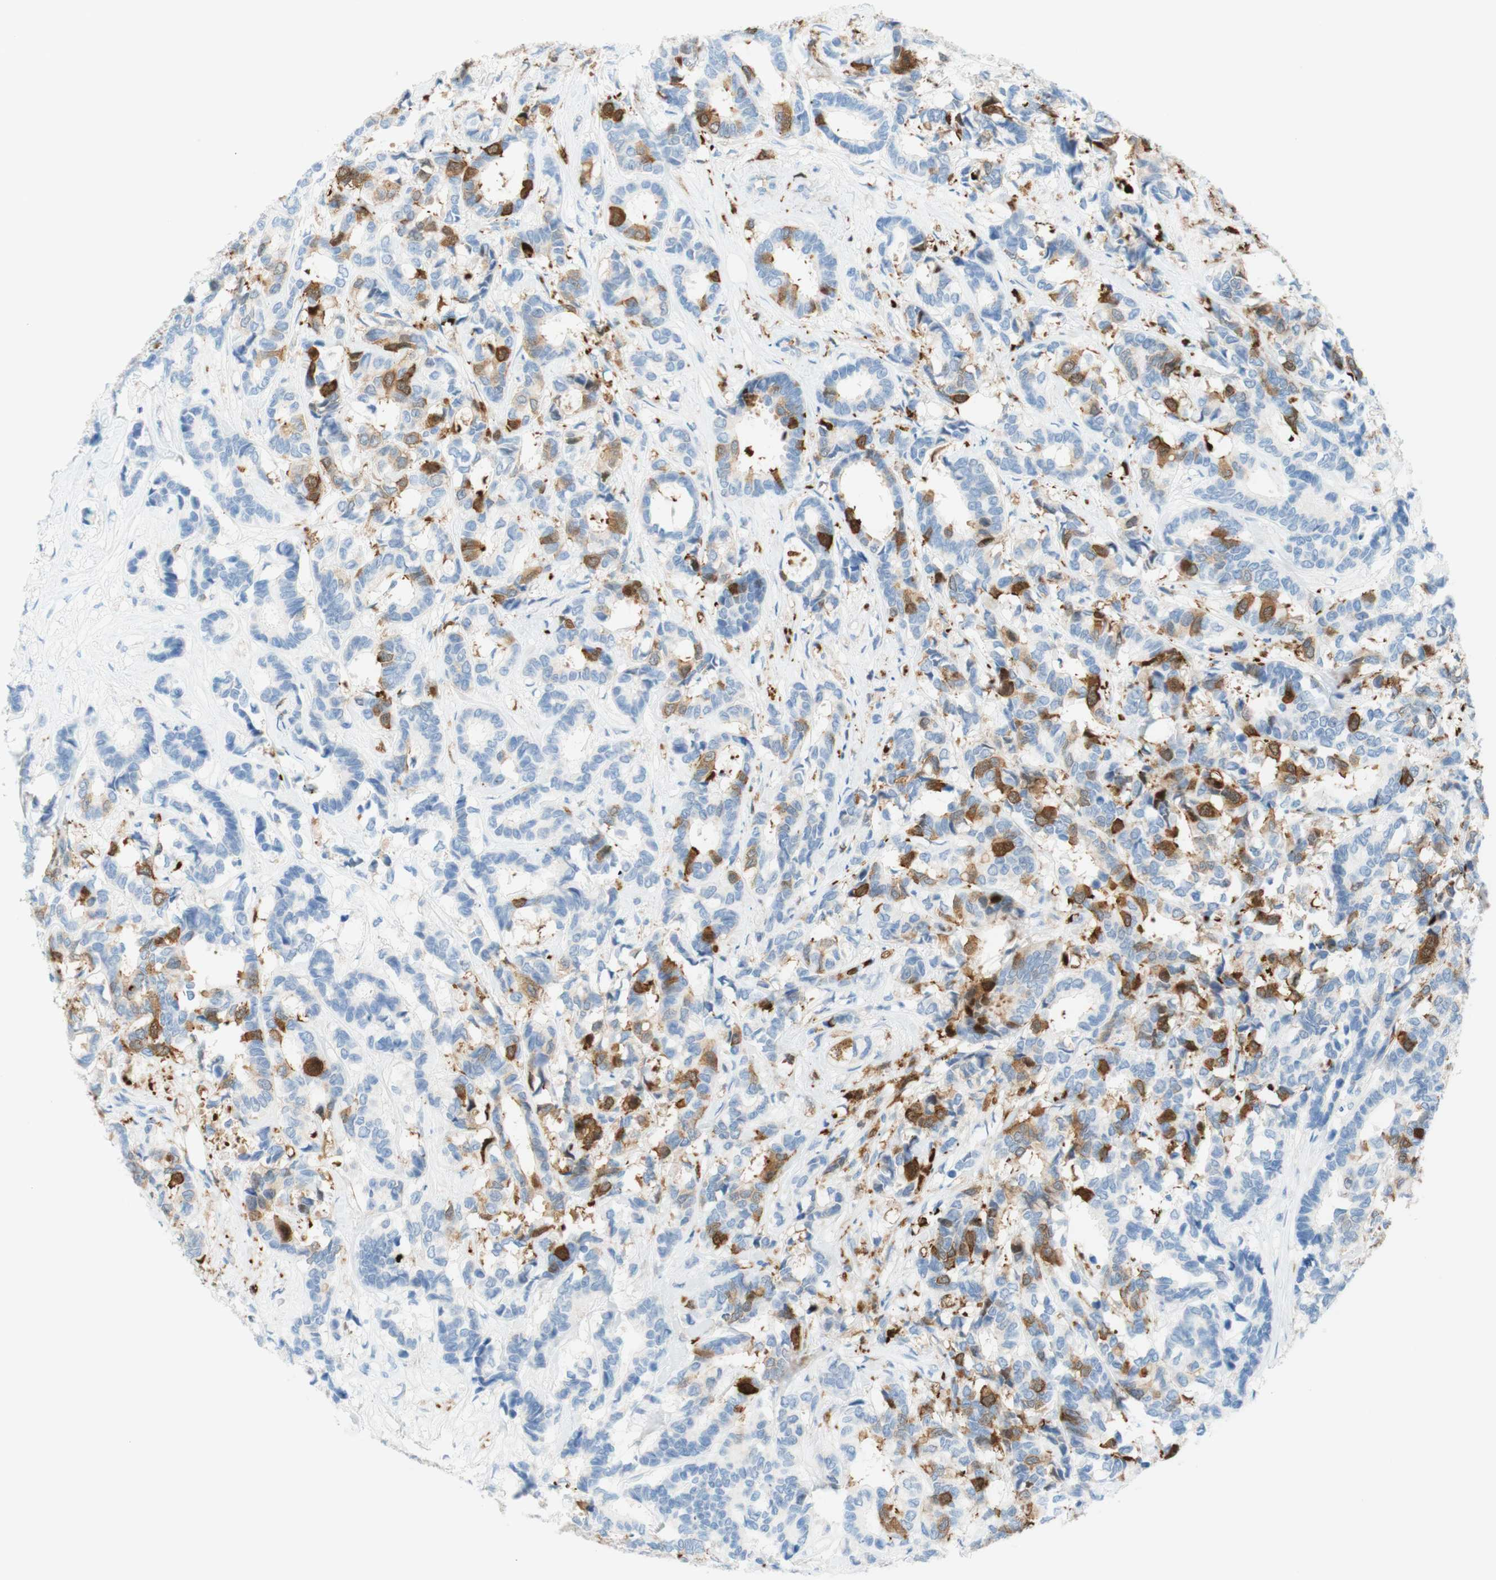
{"staining": {"intensity": "strong", "quantity": "<25%", "location": "cytoplasmic/membranous"}, "tissue": "breast cancer", "cell_type": "Tumor cells", "image_type": "cancer", "snomed": [{"axis": "morphology", "description": "Duct carcinoma"}, {"axis": "topography", "description": "Breast"}], "caption": "A micrograph showing strong cytoplasmic/membranous staining in approximately <25% of tumor cells in breast cancer, as visualized by brown immunohistochemical staining.", "gene": "STMN1", "patient": {"sex": "female", "age": 87}}